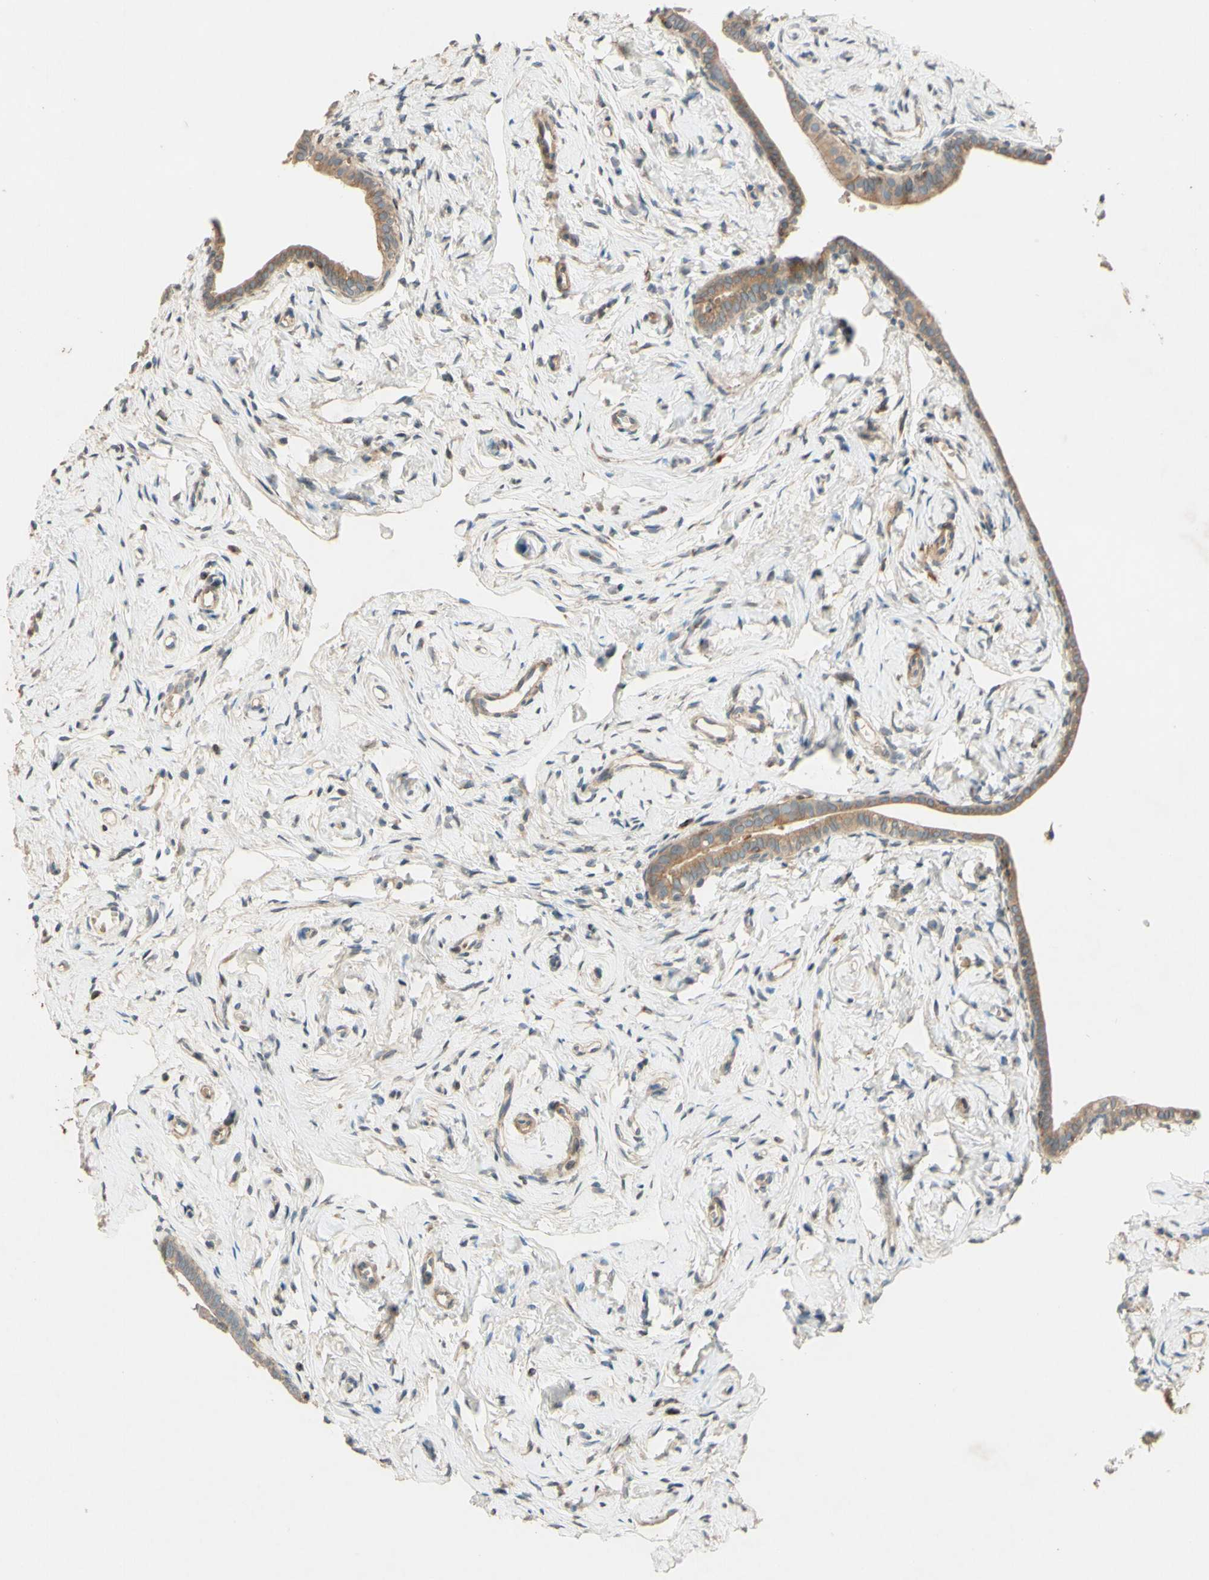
{"staining": {"intensity": "moderate", "quantity": ">75%", "location": "cytoplasmic/membranous,nuclear"}, "tissue": "fallopian tube", "cell_type": "Glandular cells", "image_type": "normal", "snomed": [{"axis": "morphology", "description": "Normal tissue, NOS"}, {"axis": "topography", "description": "Fallopian tube"}], "caption": "This image displays IHC staining of normal fallopian tube, with medium moderate cytoplasmic/membranous,nuclear positivity in about >75% of glandular cells.", "gene": "PTPRU", "patient": {"sex": "female", "age": 71}}